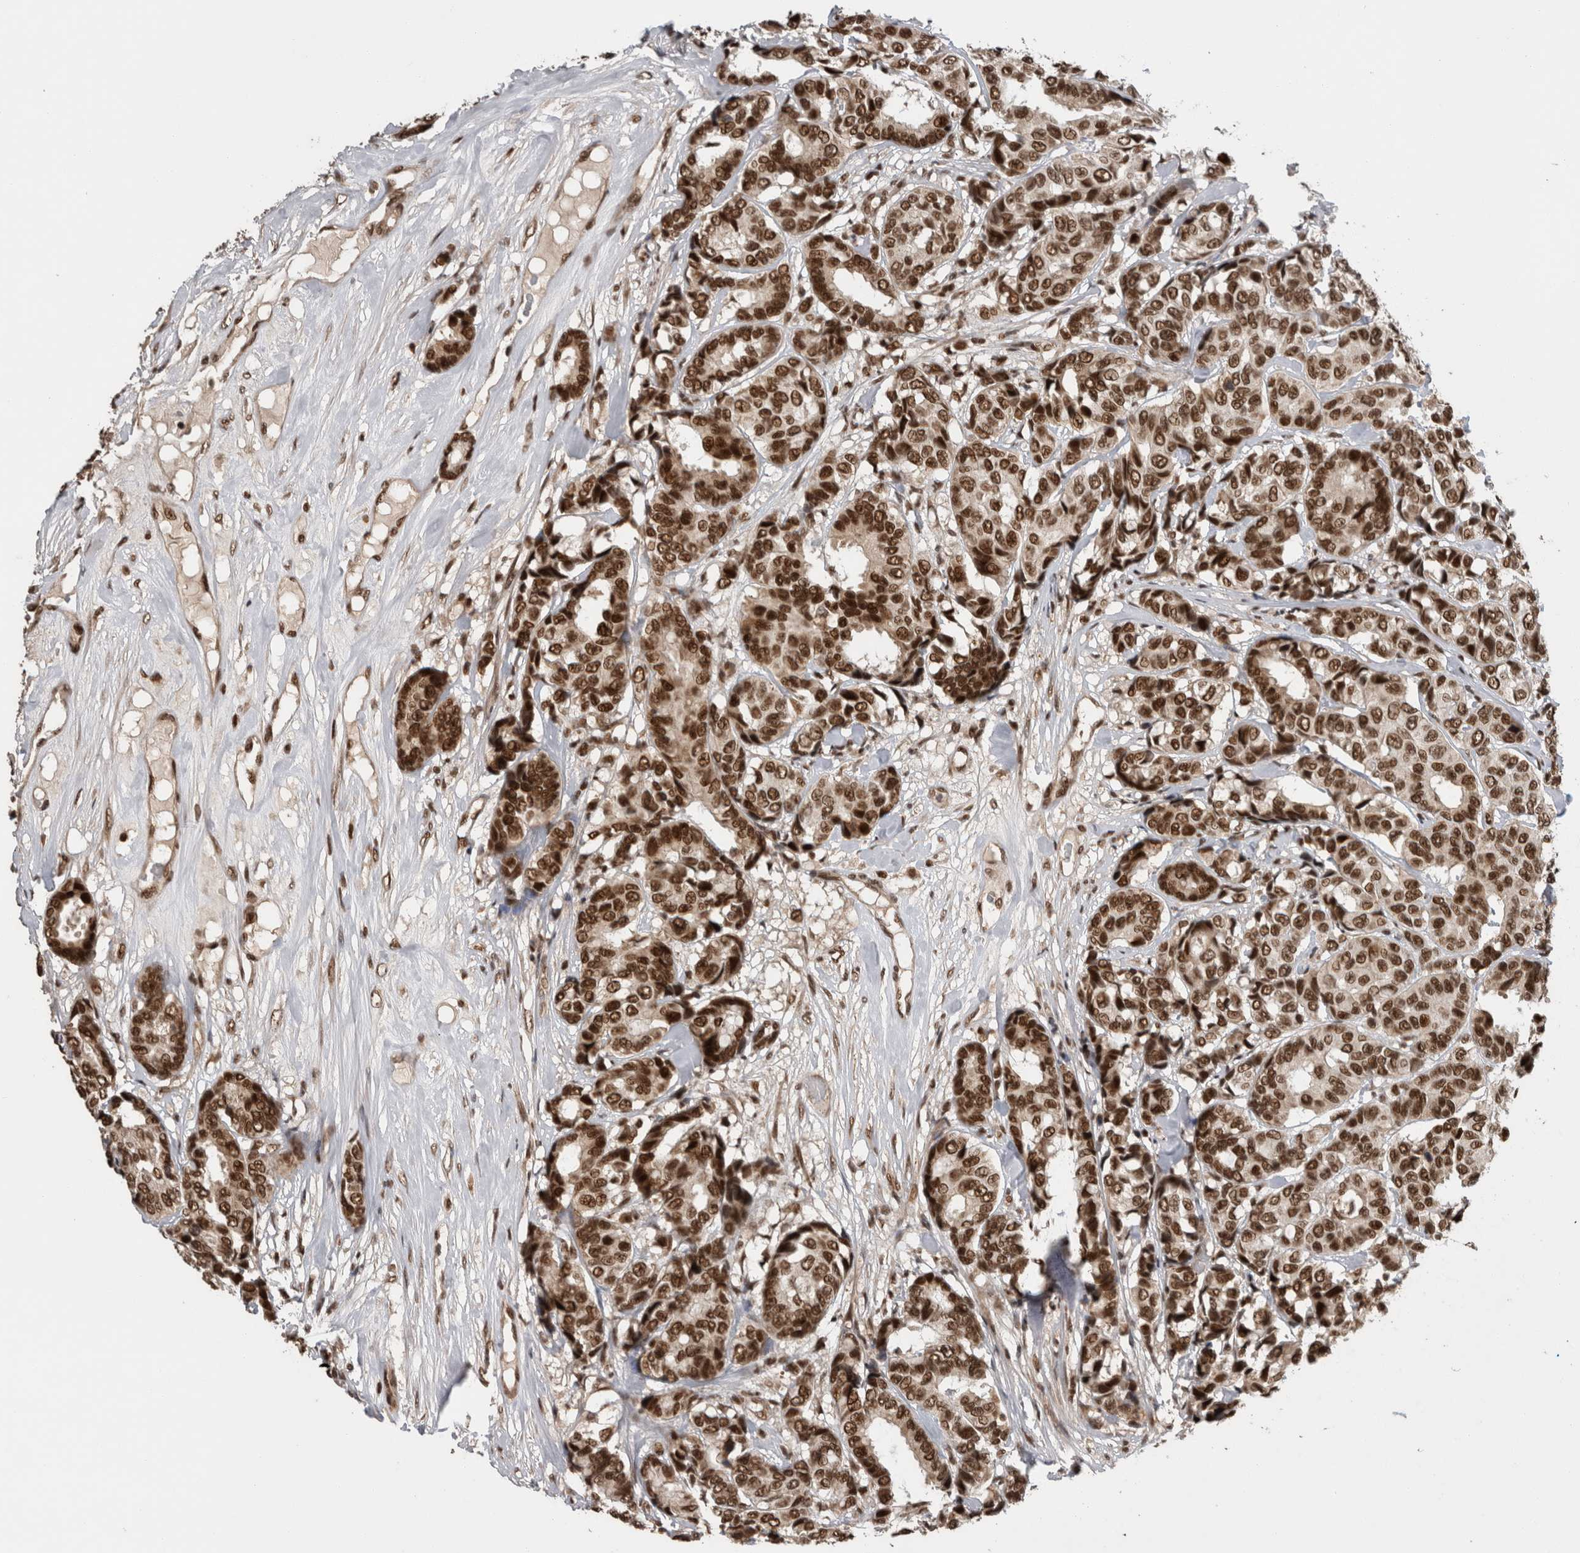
{"staining": {"intensity": "strong", "quantity": ">75%", "location": "nuclear"}, "tissue": "breast cancer", "cell_type": "Tumor cells", "image_type": "cancer", "snomed": [{"axis": "morphology", "description": "Duct carcinoma"}, {"axis": "topography", "description": "Breast"}], "caption": "Brown immunohistochemical staining in human breast cancer (intraductal carcinoma) reveals strong nuclear expression in approximately >75% of tumor cells. The staining is performed using DAB brown chromogen to label protein expression. The nuclei are counter-stained blue using hematoxylin.", "gene": "CPSF2", "patient": {"sex": "female", "age": 87}}